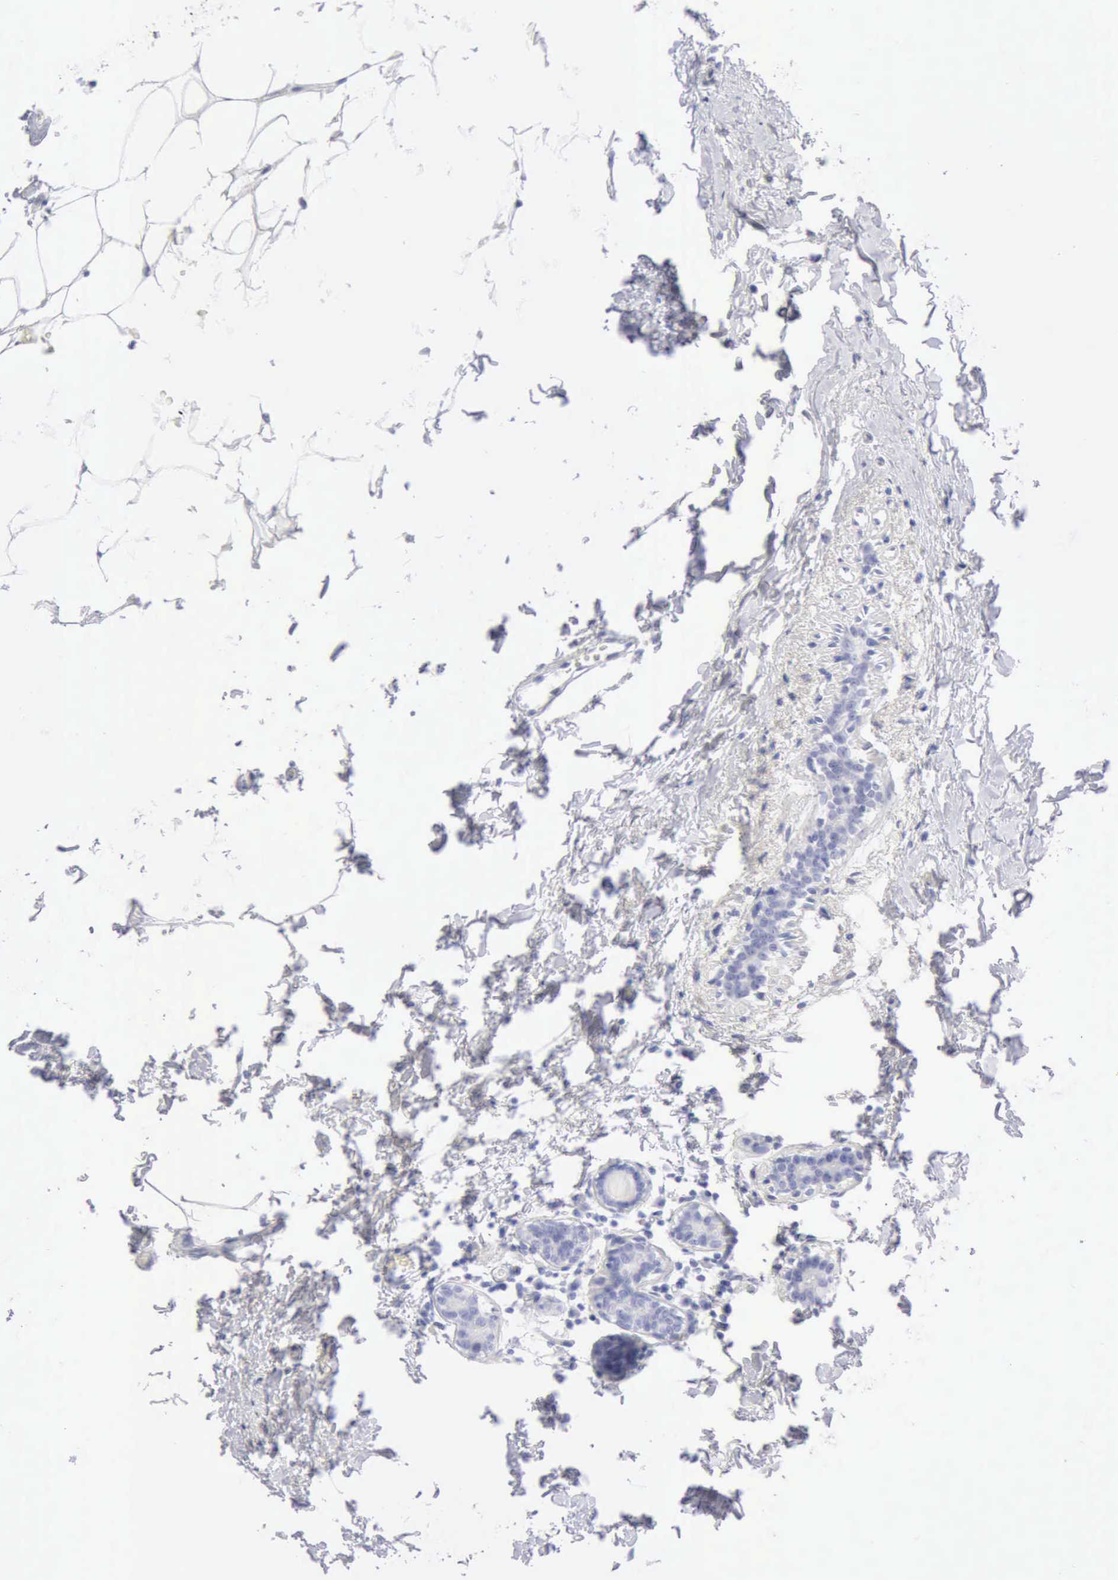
{"staining": {"intensity": "negative", "quantity": "none", "location": "none"}, "tissue": "breast cancer", "cell_type": "Tumor cells", "image_type": "cancer", "snomed": [{"axis": "morphology", "description": "Lobular carcinoma"}, {"axis": "topography", "description": "Breast"}], "caption": "Immunohistochemistry photomicrograph of human lobular carcinoma (breast) stained for a protein (brown), which exhibits no positivity in tumor cells.", "gene": "KRT10", "patient": {"sex": "female", "age": 55}}